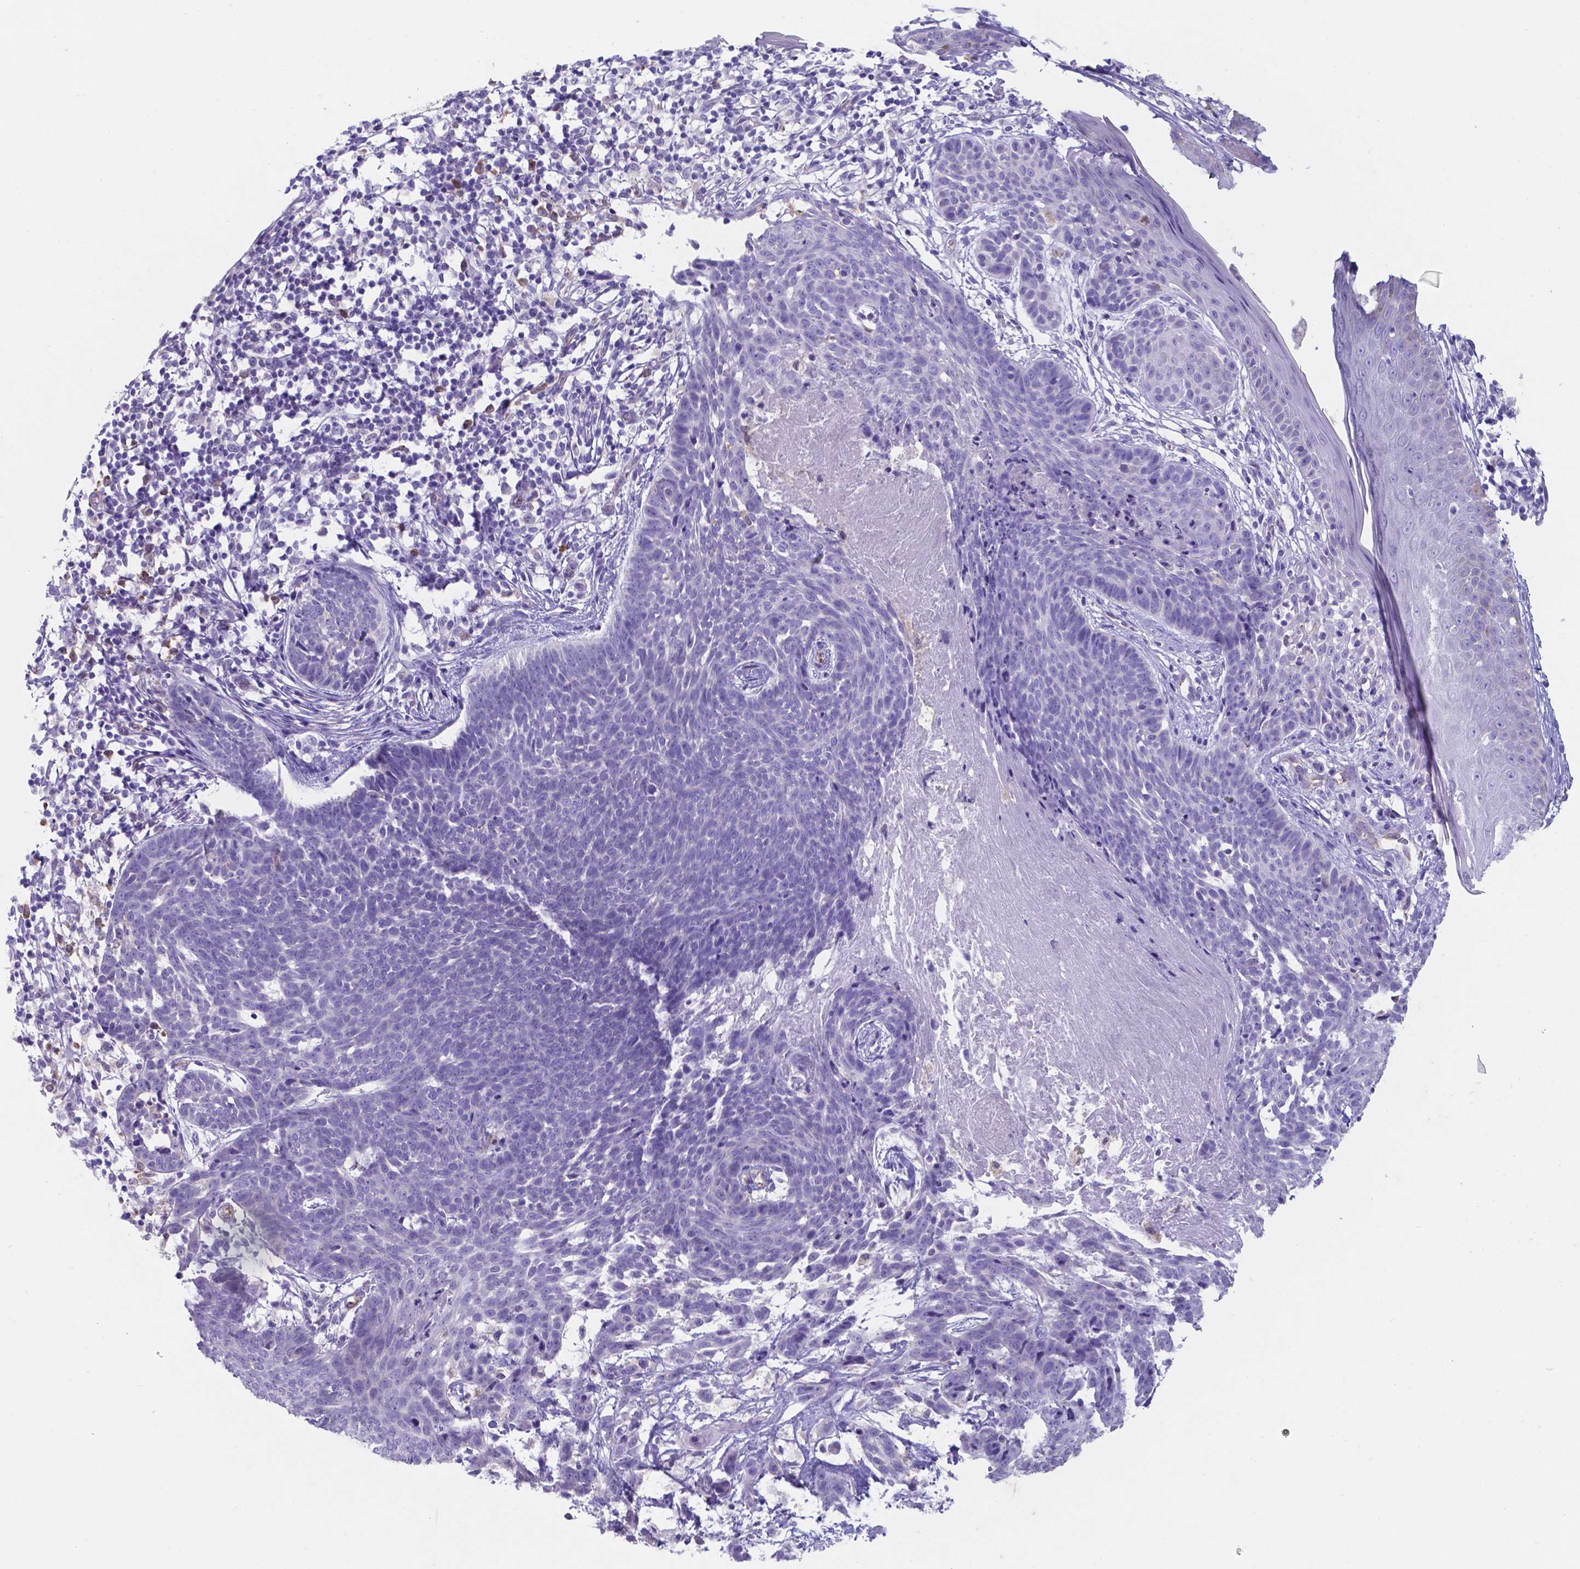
{"staining": {"intensity": "negative", "quantity": "none", "location": "none"}, "tissue": "skin cancer", "cell_type": "Tumor cells", "image_type": "cancer", "snomed": [{"axis": "morphology", "description": "Basal cell carcinoma"}, {"axis": "topography", "description": "Skin"}], "caption": "A high-resolution micrograph shows immunohistochemistry (IHC) staining of basal cell carcinoma (skin), which demonstrates no significant staining in tumor cells.", "gene": "UBE2J1", "patient": {"sex": "male", "age": 85}}